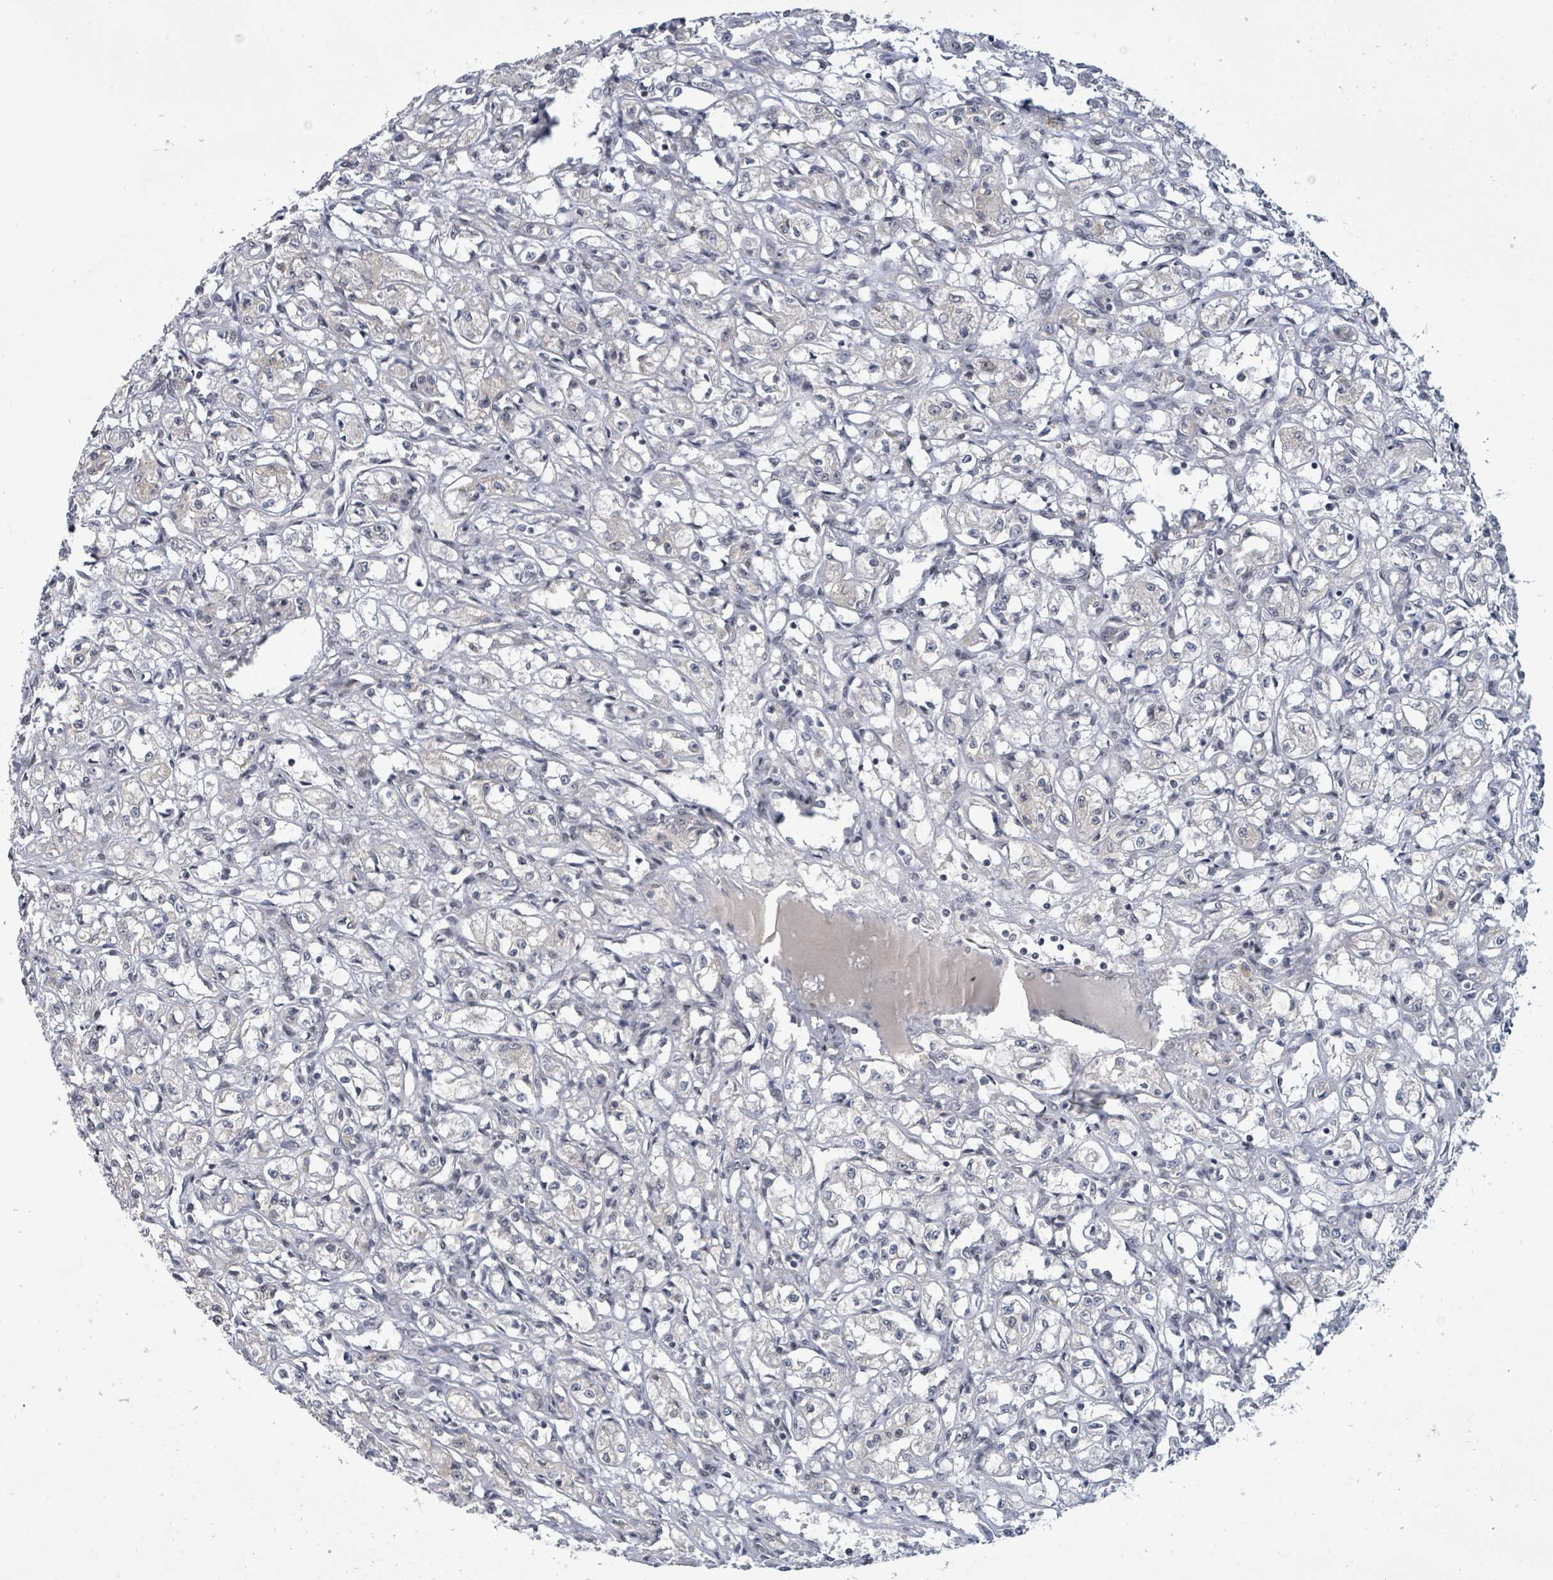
{"staining": {"intensity": "negative", "quantity": "none", "location": "none"}, "tissue": "renal cancer", "cell_type": "Tumor cells", "image_type": "cancer", "snomed": [{"axis": "morphology", "description": "Adenocarcinoma, NOS"}, {"axis": "topography", "description": "Kidney"}], "caption": "Micrograph shows no significant protein positivity in tumor cells of renal cancer.", "gene": "BANP", "patient": {"sex": "male", "age": 56}}